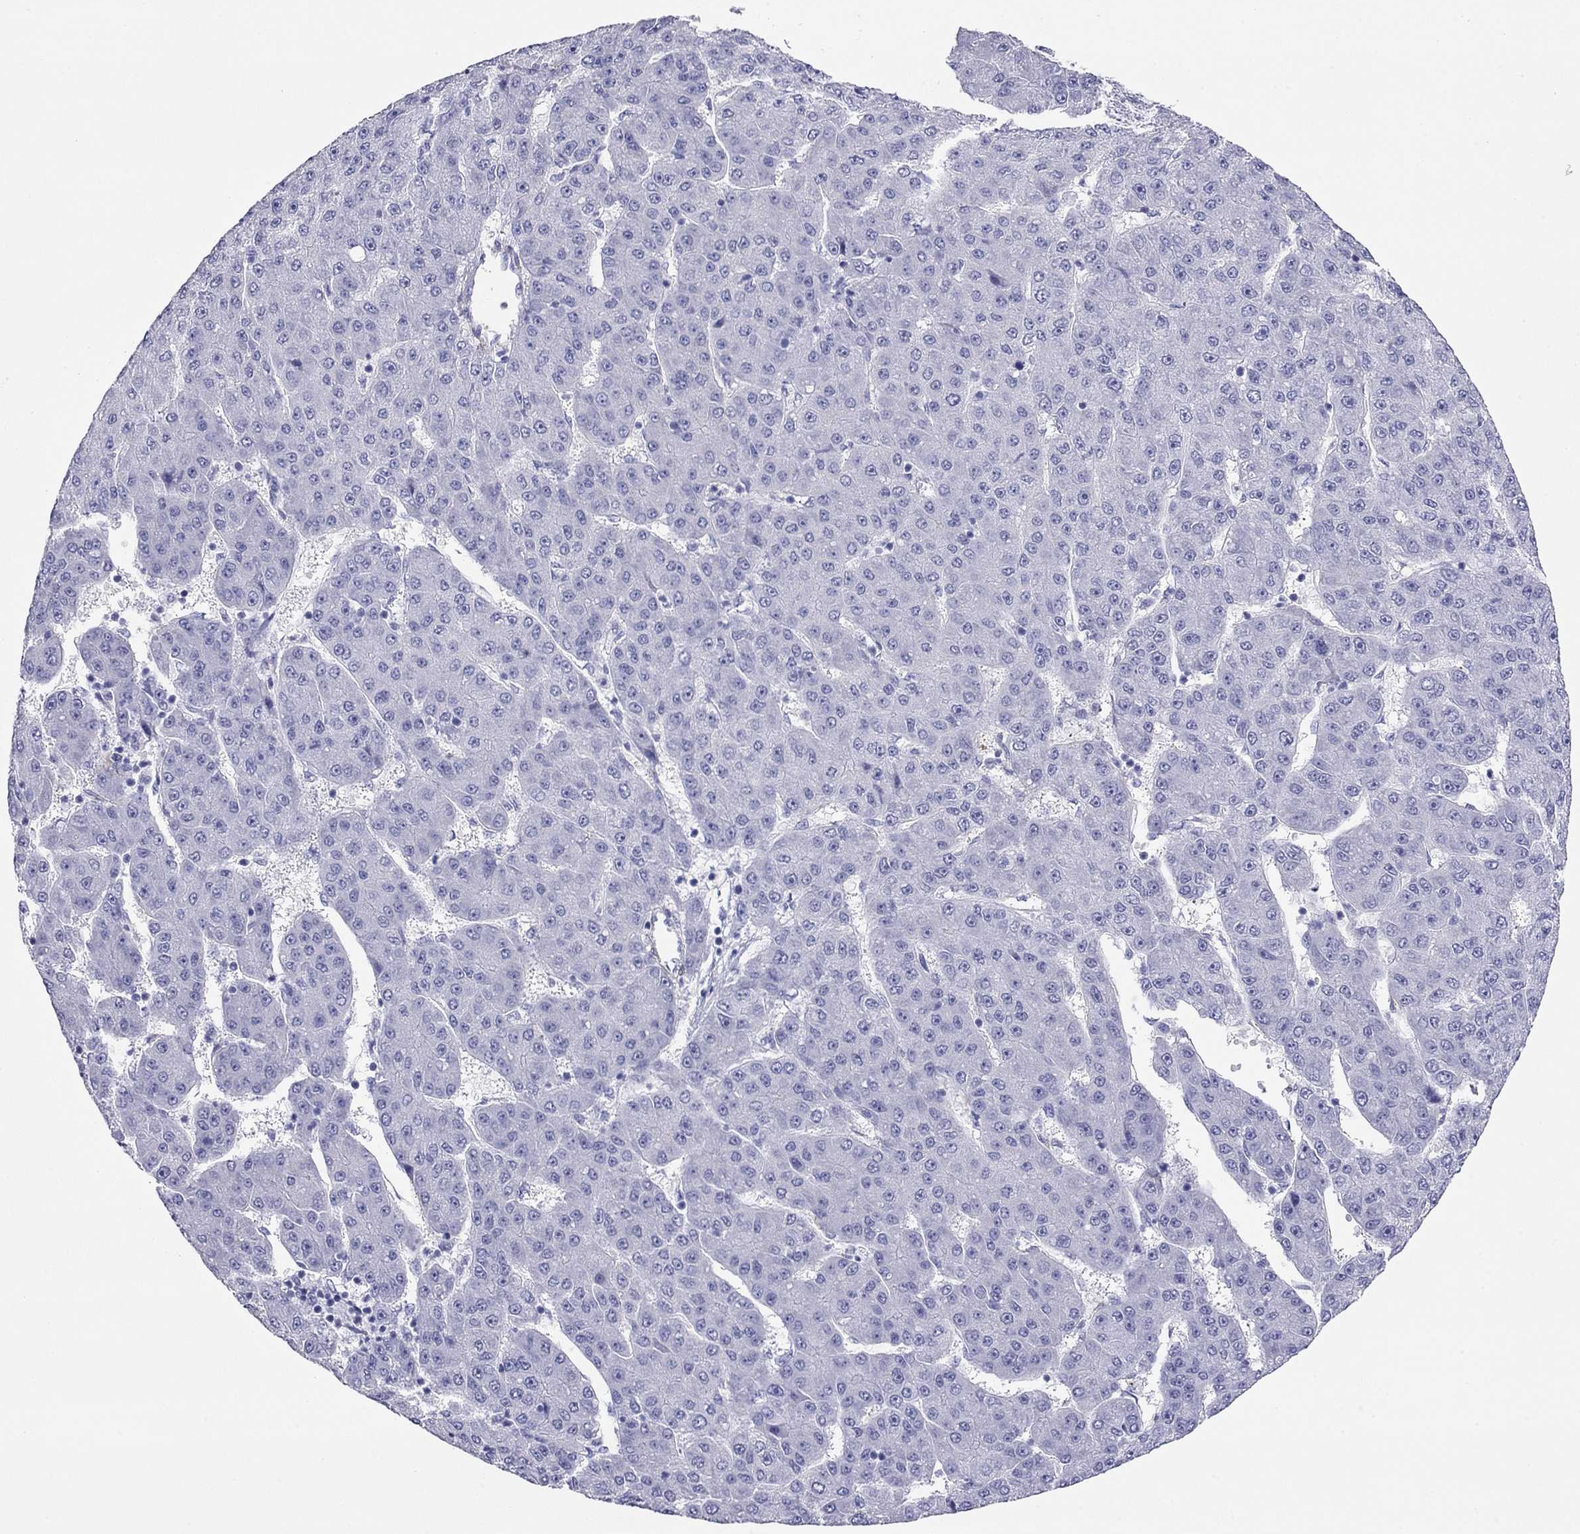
{"staining": {"intensity": "negative", "quantity": "none", "location": "none"}, "tissue": "liver cancer", "cell_type": "Tumor cells", "image_type": "cancer", "snomed": [{"axis": "morphology", "description": "Carcinoma, Hepatocellular, NOS"}, {"axis": "topography", "description": "Liver"}], "caption": "Protein analysis of liver hepatocellular carcinoma reveals no significant staining in tumor cells. (DAB immunohistochemistry visualized using brightfield microscopy, high magnification).", "gene": "MYMX", "patient": {"sex": "male", "age": 67}}